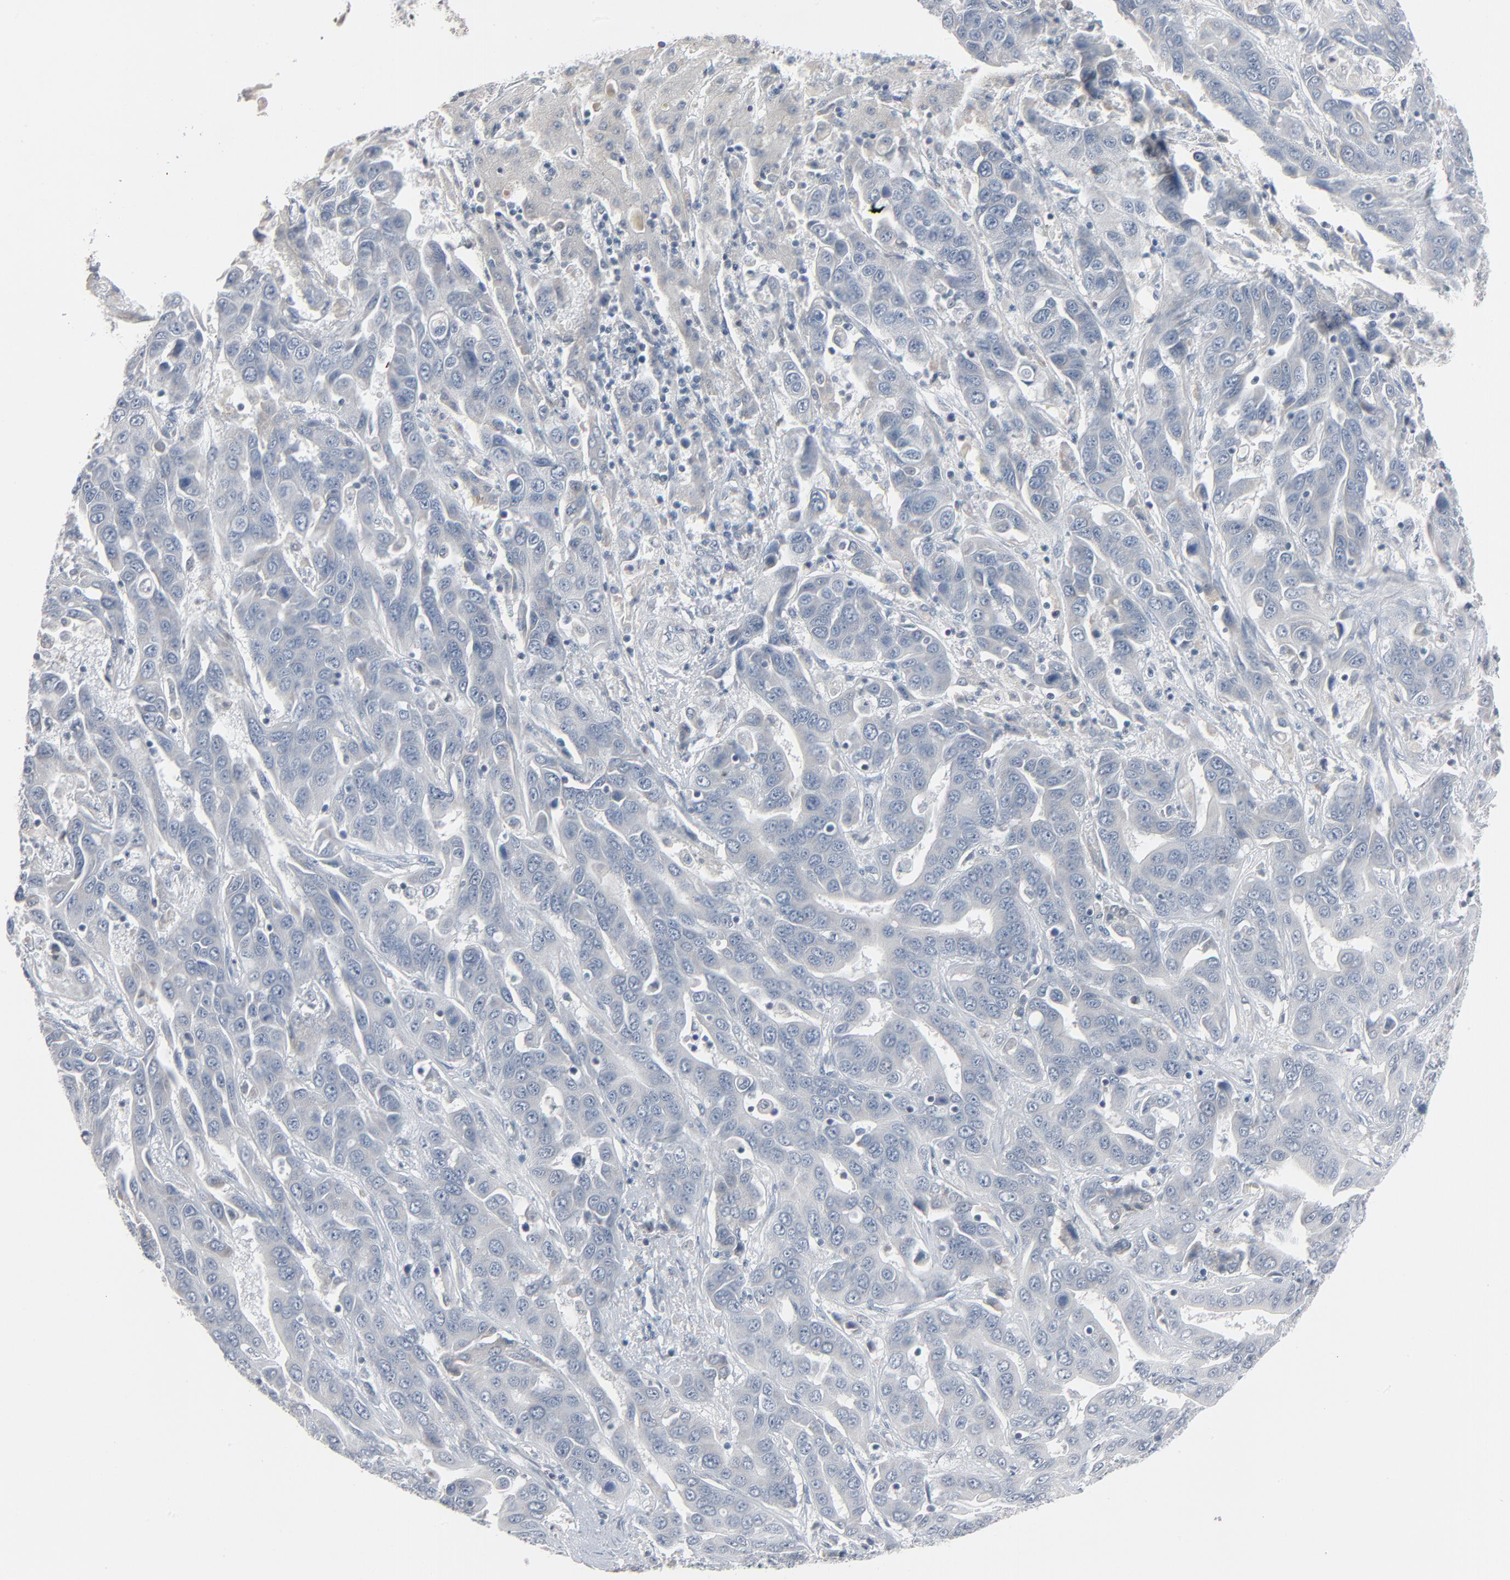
{"staining": {"intensity": "negative", "quantity": "none", "location": "none"}, "tissue": "liver cancer", "cell_type": "Tumor cells", "image_type": "cancer", "snomed": [{"axis": "morphology", "description": "Cholangiocarcinoma"}, {"axis": "topography", "description": "Liver"}], "caption": "Immunohistochemical staining of liver cancer shows no significant positivity in tumor cells.", "gene": "SAGE1", "patient": {"sex": "female", "age": 52}}